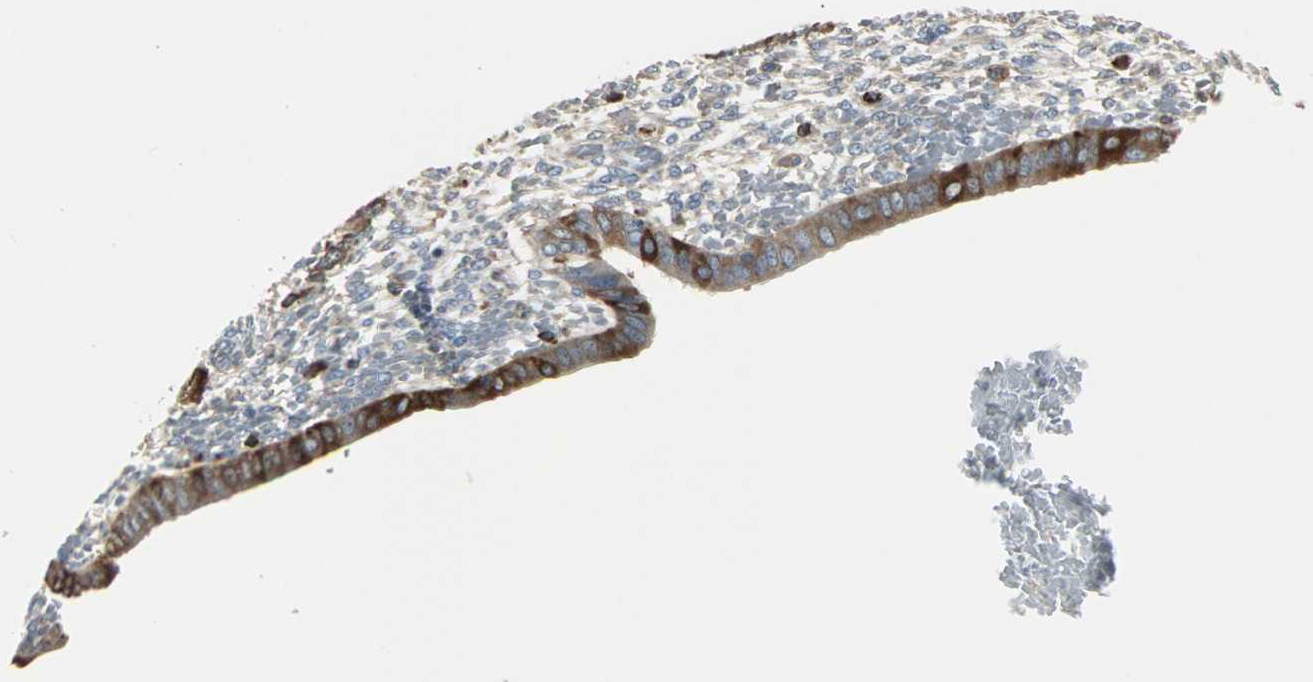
{"staining": {"intensity": "negative", "quantity": "none", "location": "none"}, "tissue": "endometrium", "cell_type": "Cells in endometrial stroma", "image_type": "normal", "snomed": [{"axis": "morphology", "description": "Normal tissue, NOS"}, {"axis": "topography", "description": "Endometrium"}], "caption": "Cells in endometrial stroma show no significant staining in normal endometrium. (DAB immunohistochemistry (IHC), high magnification).", "gene": "LRRFIP1", "patient": {"sex": "female", "age": 42}}